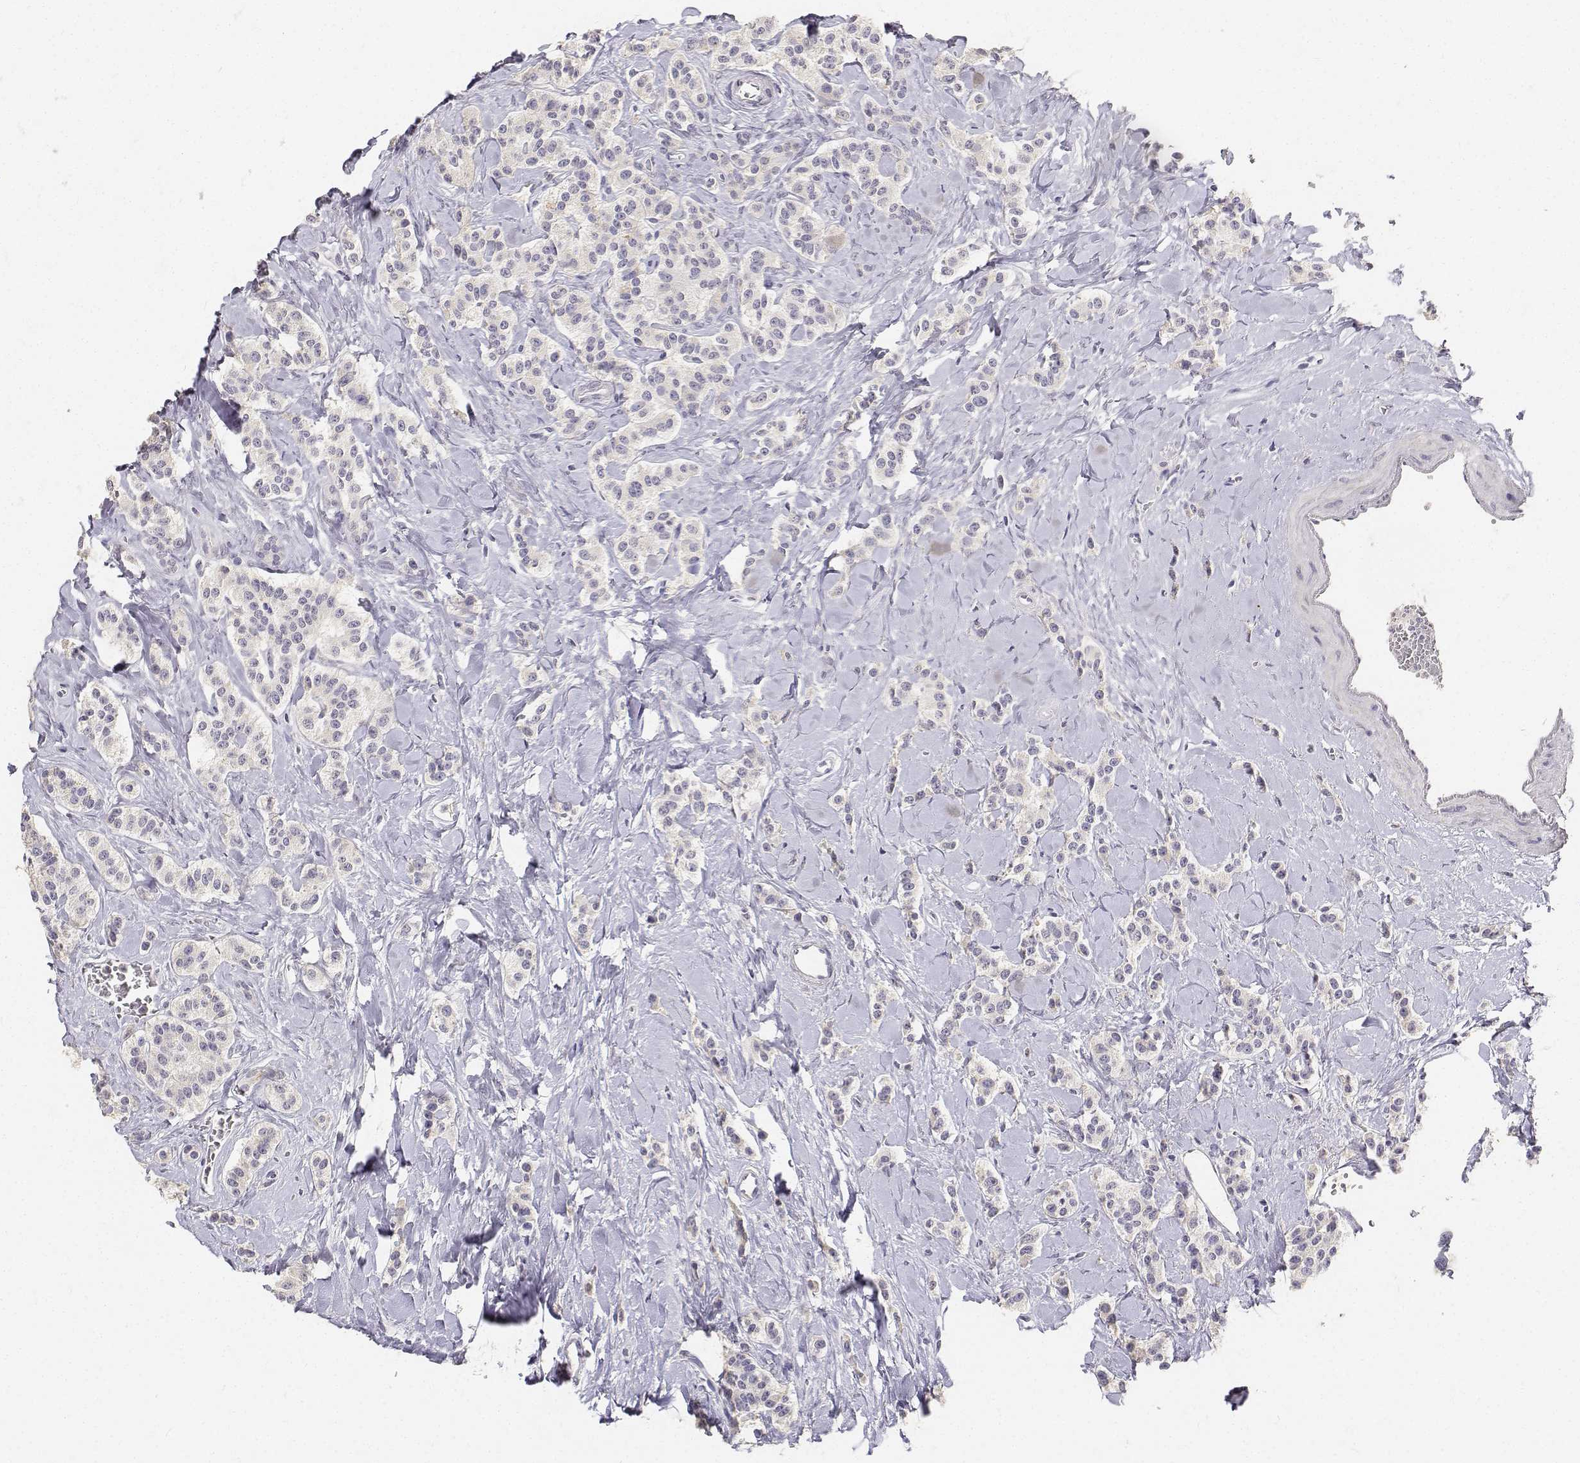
{"staining": {"intensity": "negative", "quantity": "none", "location": "none"}, "tissue": "carcinoid", "cell_type": "Tumor cells", "image_type": "cancer", "snomed": [{"axis": "morphology", "description": "Normal tissue, NOS"}, {"axis": "morphology", "description": "Carcinoid, malignant, NOS"}, {"axis": "topography", "description": "Pancreas"}], "caption": "Immunohistochemistry histopathology image of carcinoid stained for a protein (brown), which shows no expression in tumor cells. The staining is performed using DAB brown chromogen with nuclei counter-stained in using hematoxylin.", "gene": "PAEP", "patient": {"sex": "male", "age": 36}}